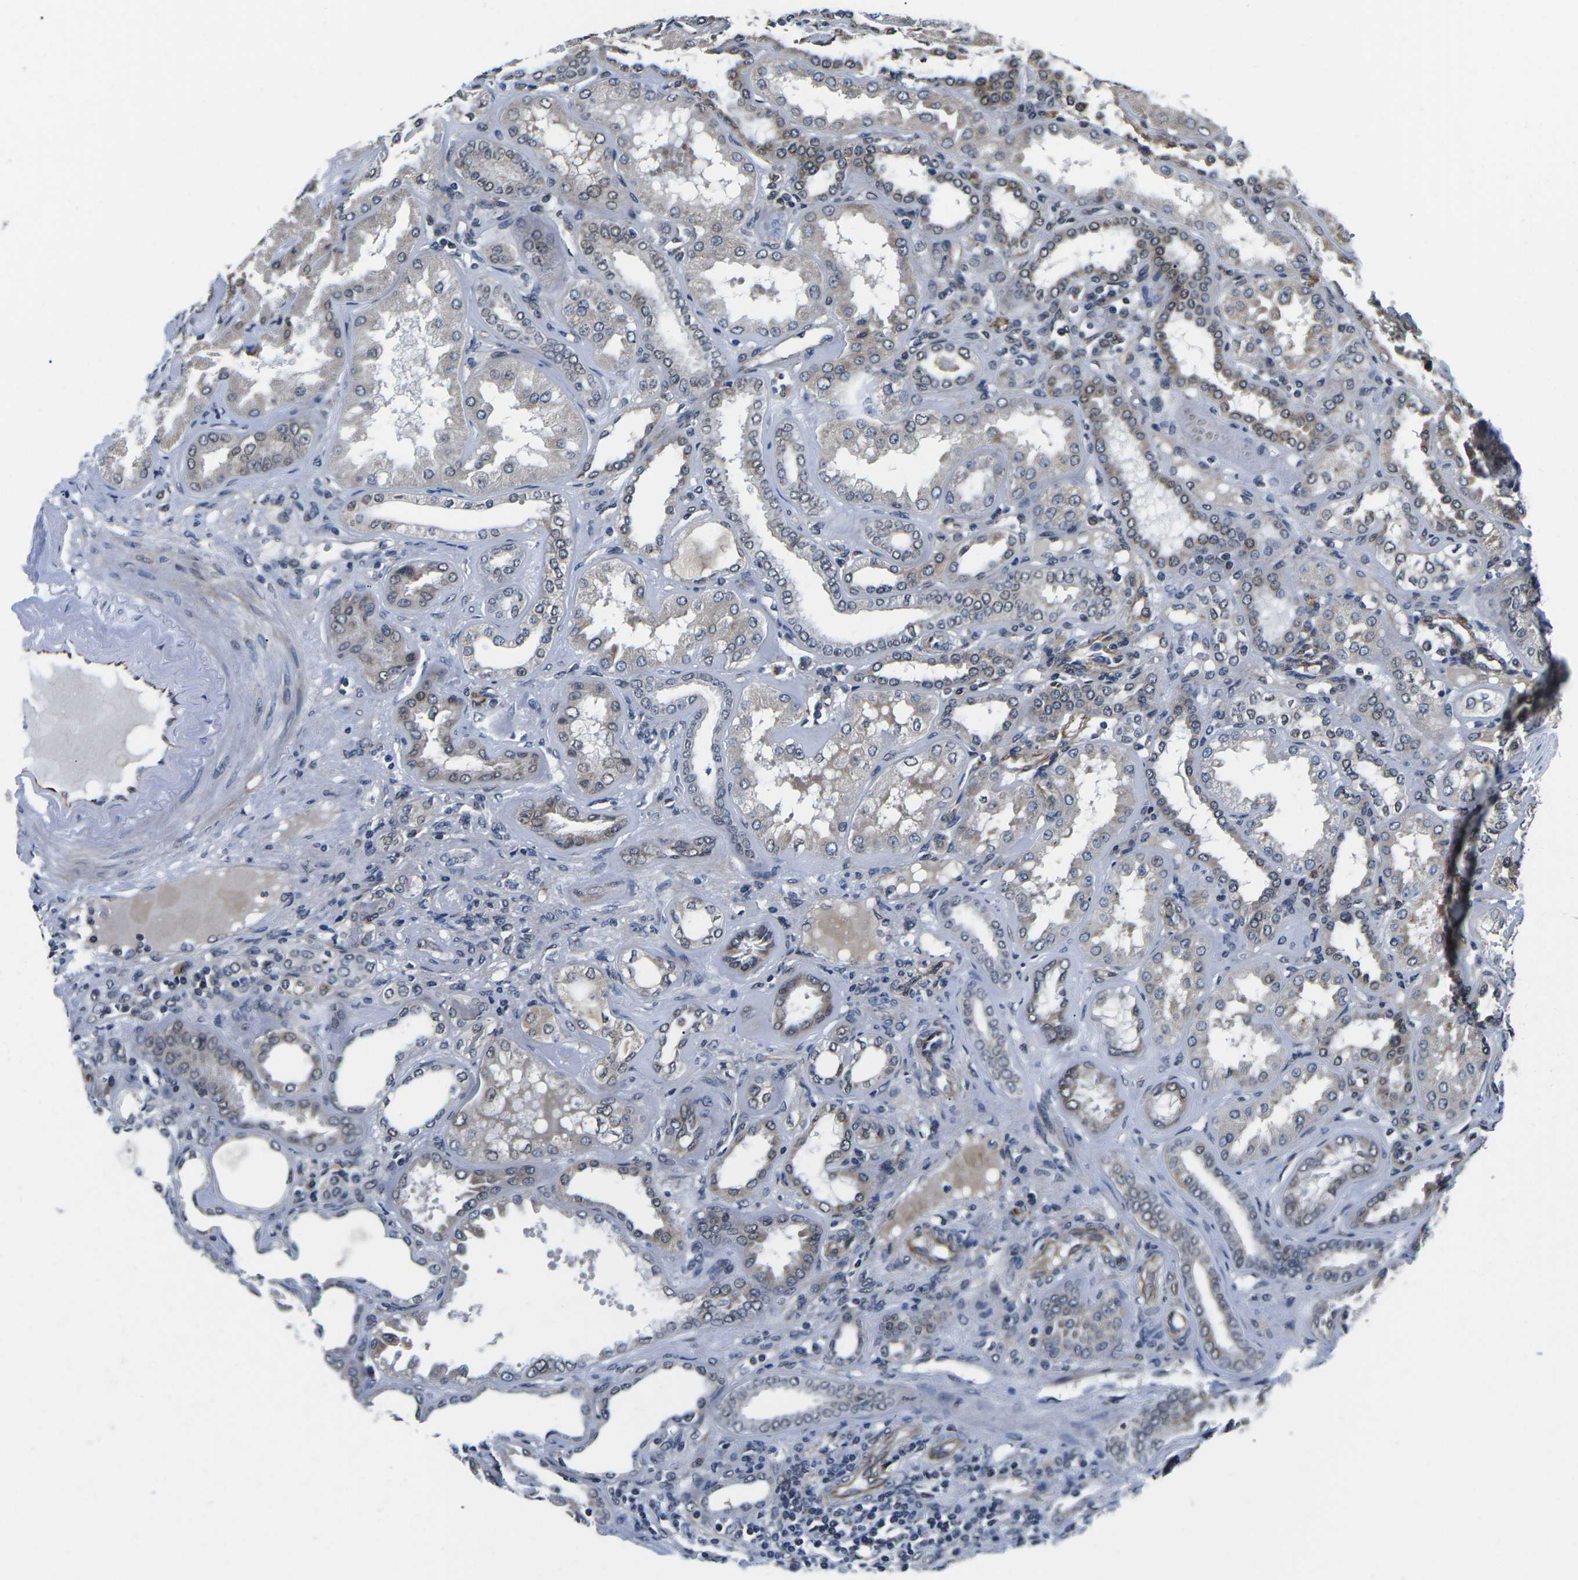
{"staining": {"intensity": "moderate", "quantity": "25%-75%", "location": "cytoplasmic/membranous"}, "tissue": "kidney", "cell_type": "Cells in glomeruli", "image_type": "normal", "snomed": [{"axis": "morphology", "description": "Normal tissue, NOS"}, {"axis": "topography", "description": "Kidney"}], "caption": "Immunohistochemical staining of normal human kidney reveals moderate cytoplasmic/membranous protein positivity in approximately 25%-75% of cells in glomeruli.", "gene": "CCNE1", "patient": {"sex": "female", "age": 56}}